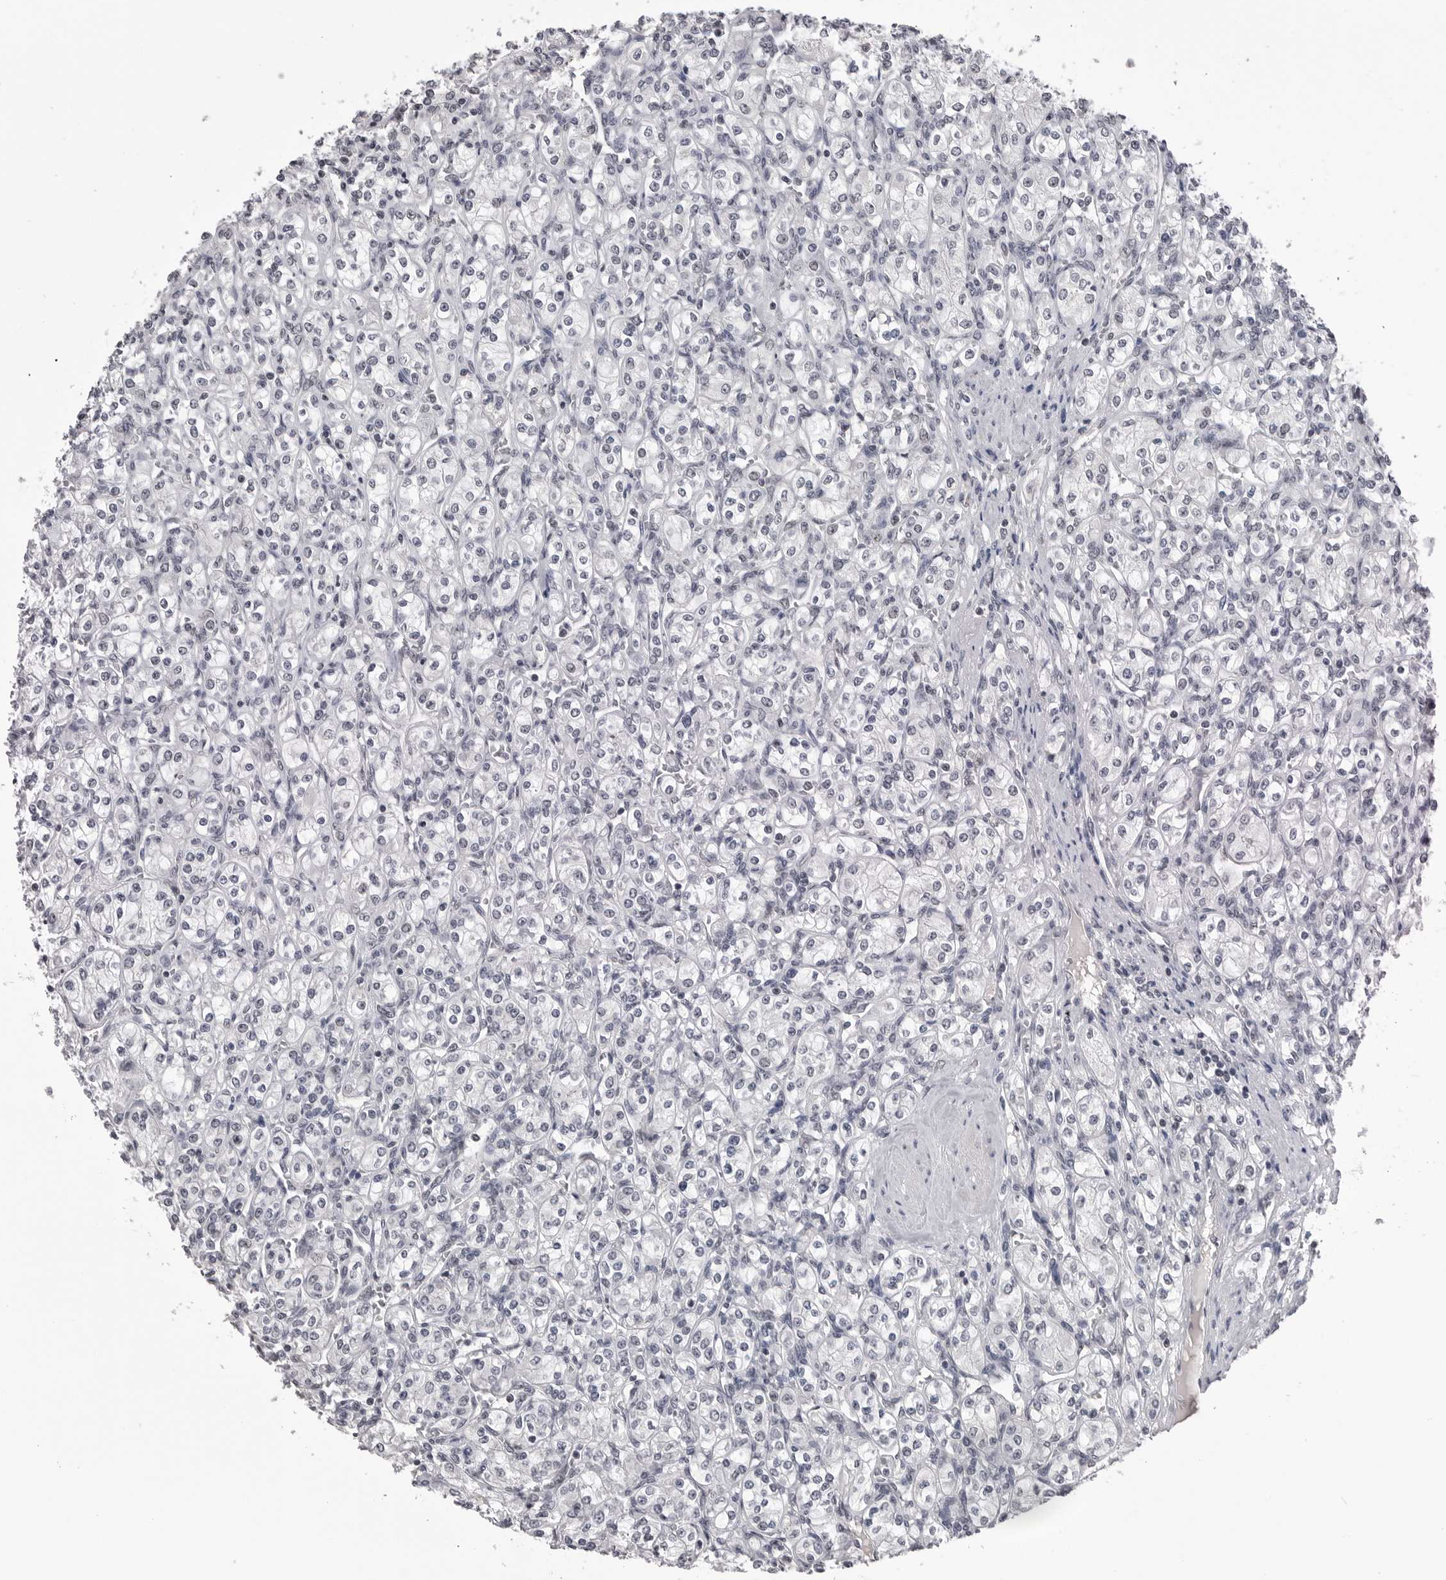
{"staining": {"intensity": "negative", "quantity": "none", "location": "none"}, "tissue": "renal cancer", "cell_type": "Tumor cells", "image_type": "cancer", "snomed": [{"axis": "morphology", "description": "Adenocarcinoma, NOS"}, {"axis": "topography", "description": "Kidney"}], "caption": "This is a histopathology image of immunohistochemistry staining of renal cancer (adenocarcinoma), which shows no expression in tumor cells. (Immunohistochemistry, brightfield microscopy, high magnification).", "gene": "DLG2", "patient": {"sex": "male", "age": 77}}